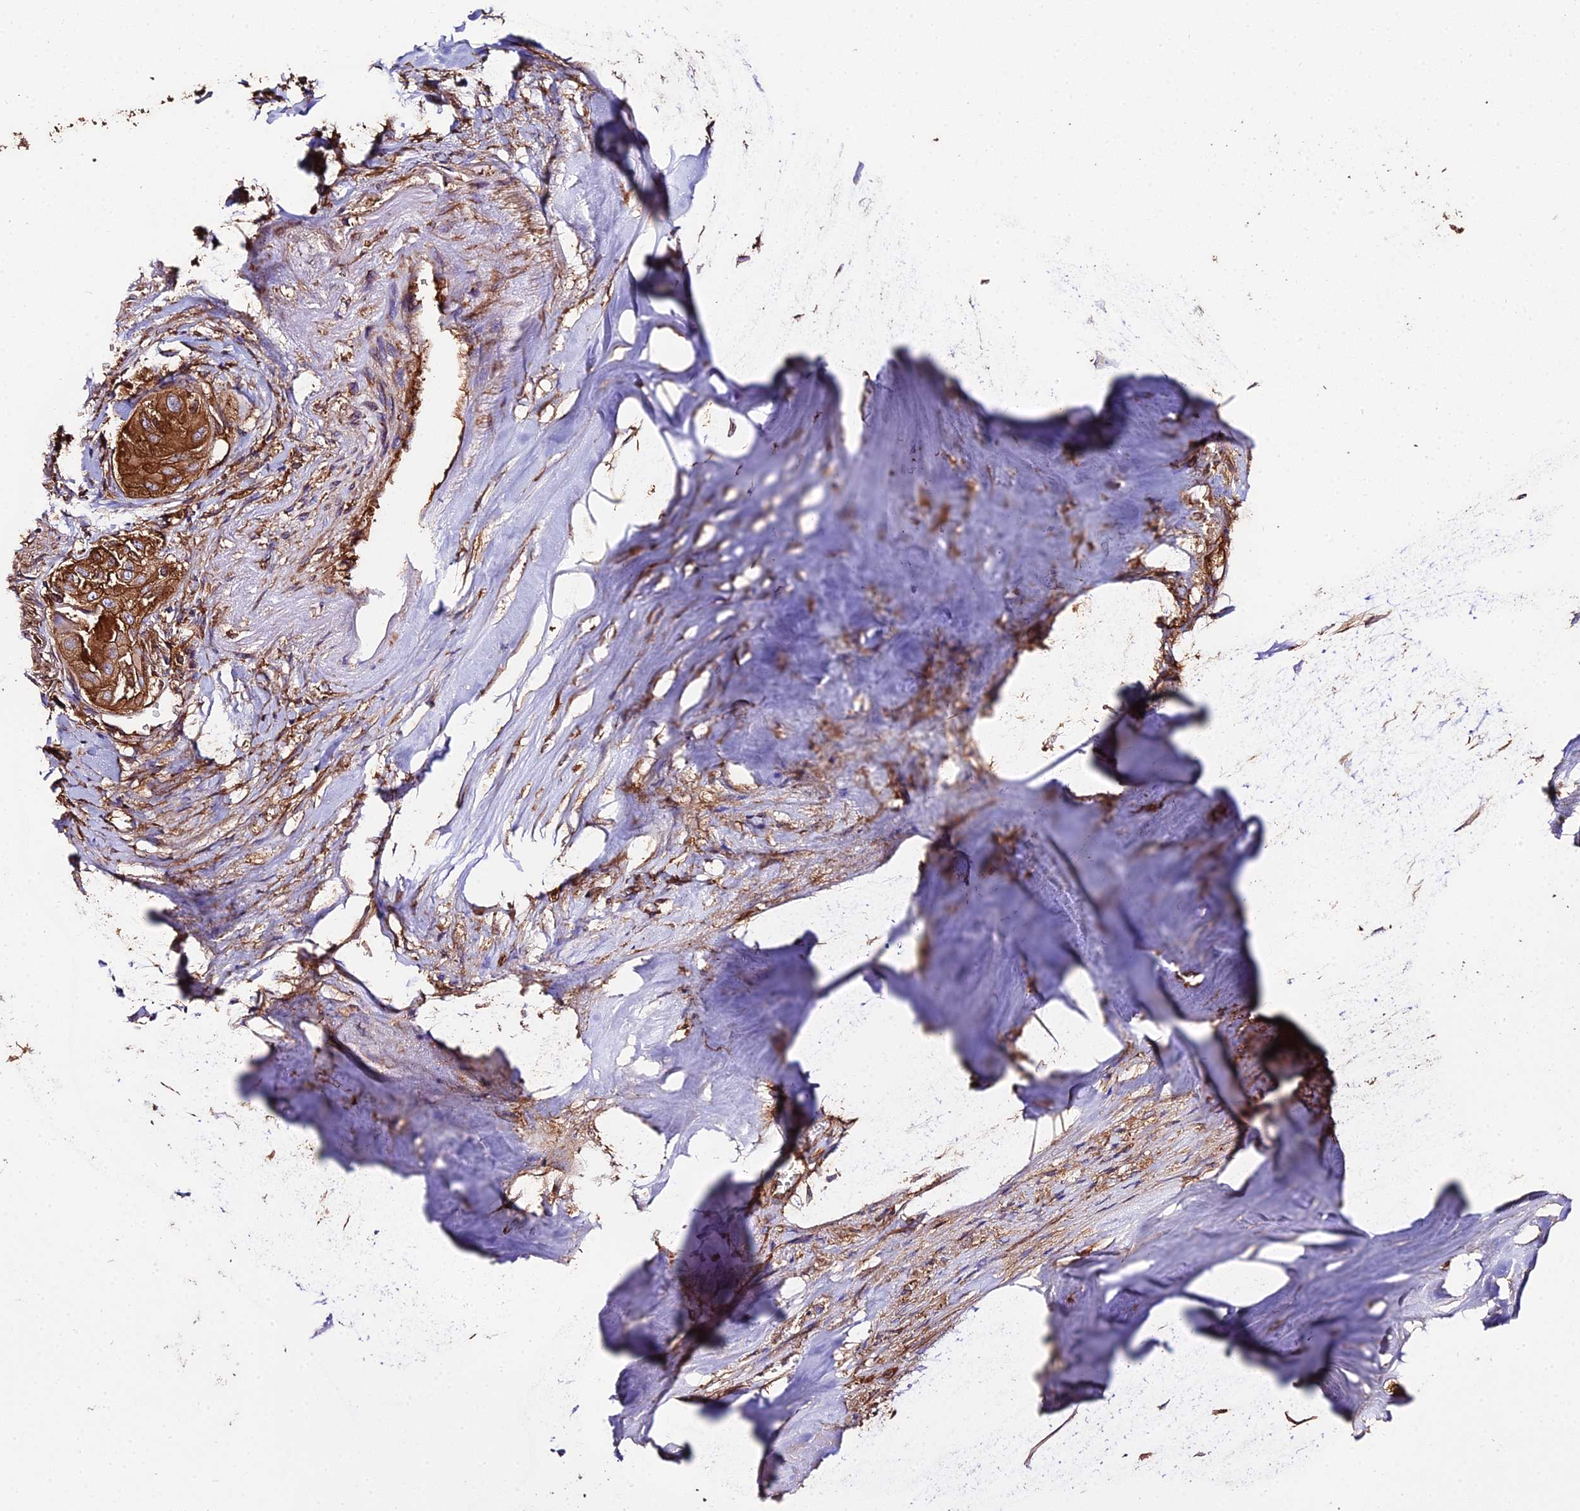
{"staining": {"intensity": "strong", "quantity": ">75%", "location": "cytoplasmic/membranous"}, "tissue": "thyroid cancer", "cell_type": "Tumor cells", "image_type": "cancer", "snomed": [{"axis": "morphology", "description": "Papillary adenocarcinoma, NOS"}, {"axis": "topography", "description": "Thyroid gland"}], "caption": "A high-resolution photomicrograph shows immunohistochemistry (IHC) staining of papillary adenocarcinoma (thyroid), which displays strong cytoplasmic/membranous staining in about >75% of tumor cells. (DAB (3,3'-diaminobenzidine) IHC, brown staining for protein, blue staining for nuclei).", "gene": "TUBA3D", "patient": {"sex": "female", "age": 59}}